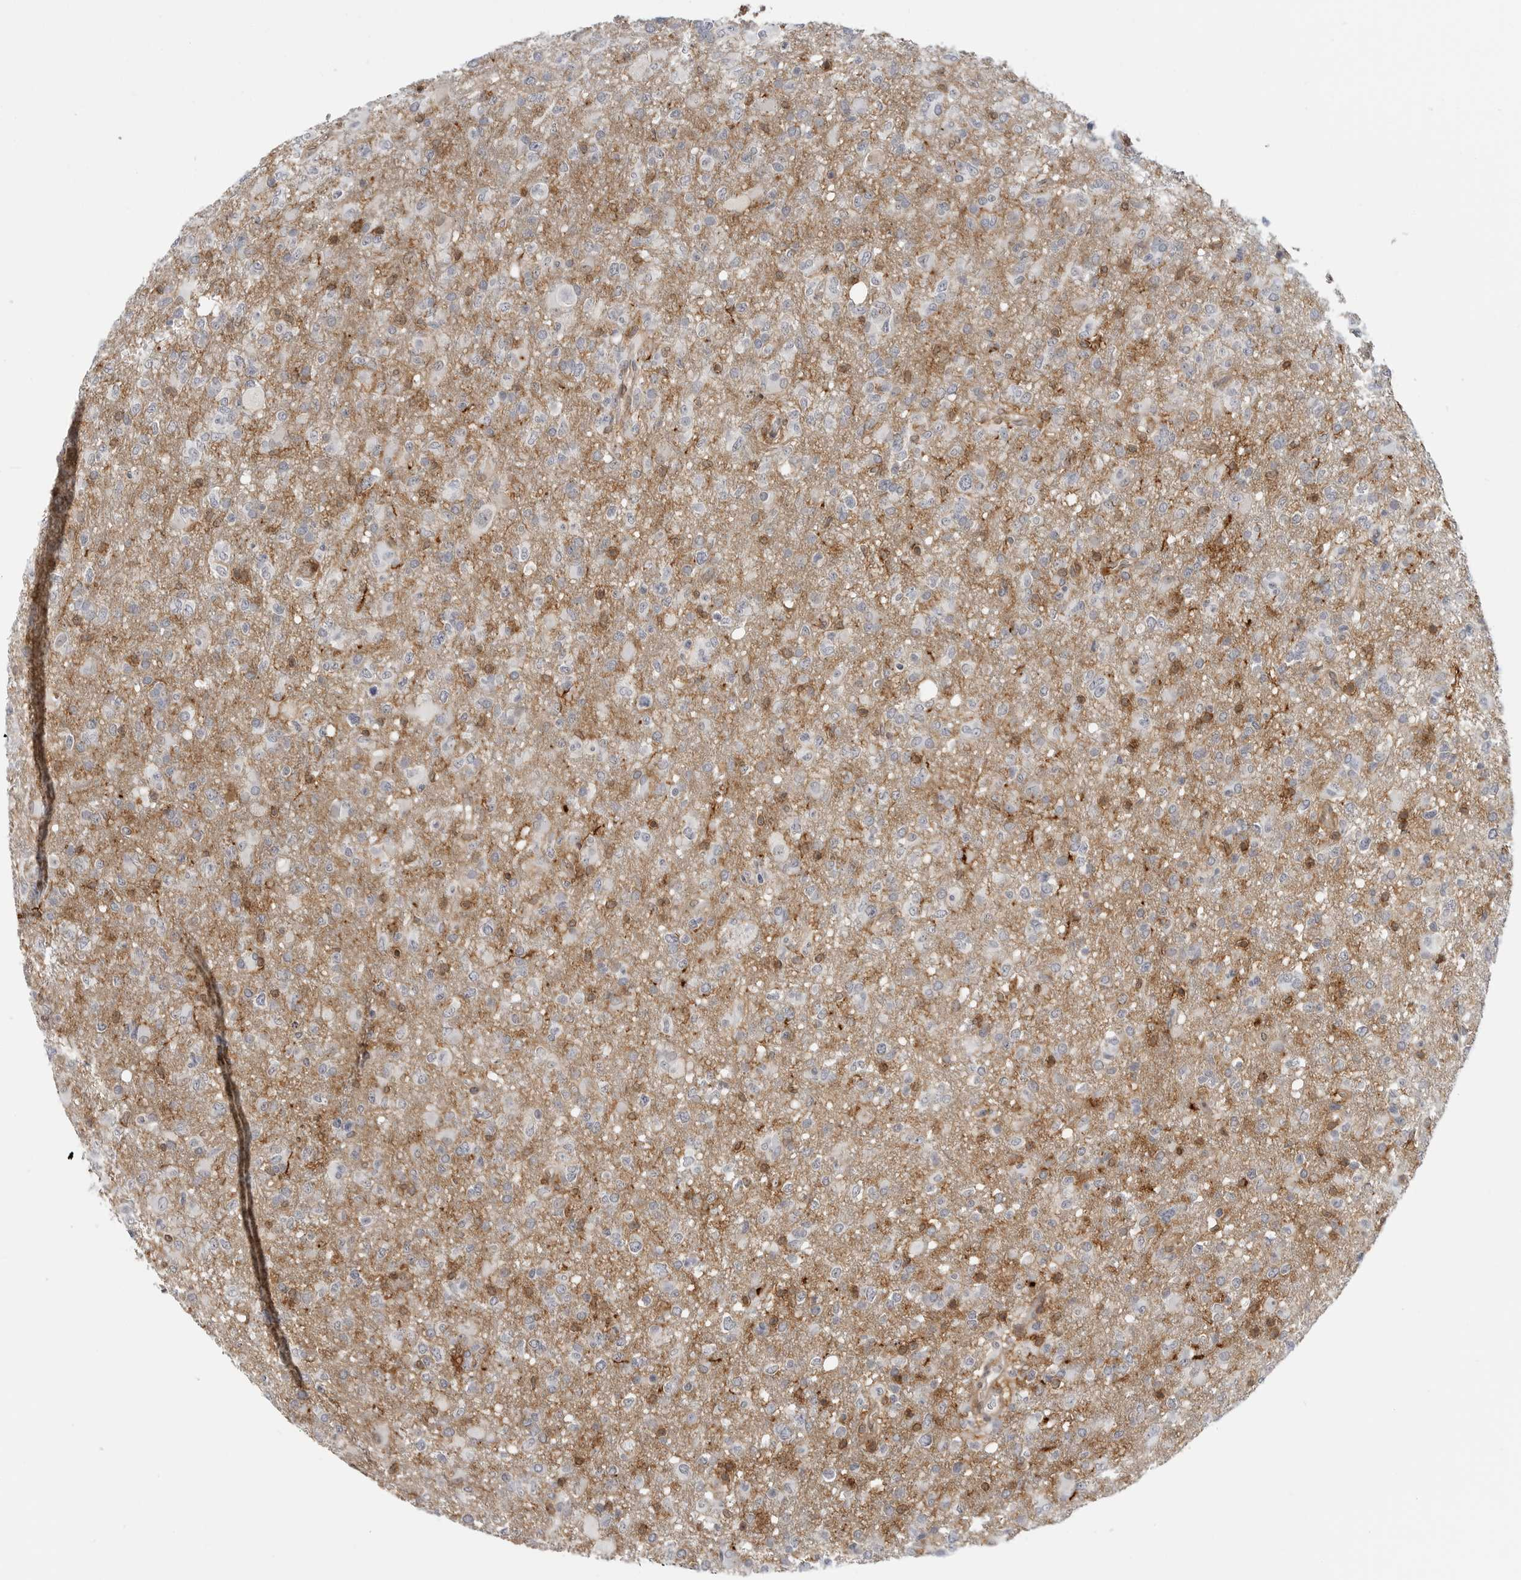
{"staining": {"intensity": "negative", "quantity": "none", "location": "none"}, "tissue": "glioma", "cell_type": "Tumor cells", "image_type": "cancer", "snomed": [{"axis": "morphology", "description": "Glioma, malignant, High grade"}, {"axis": "topography", "description": "Brain"}], "caption": "The photomicrograph shows no staining of tumor cells in glioma.", "gene": "ANXA11", "patient": {"sex": "female", "age": 57}}